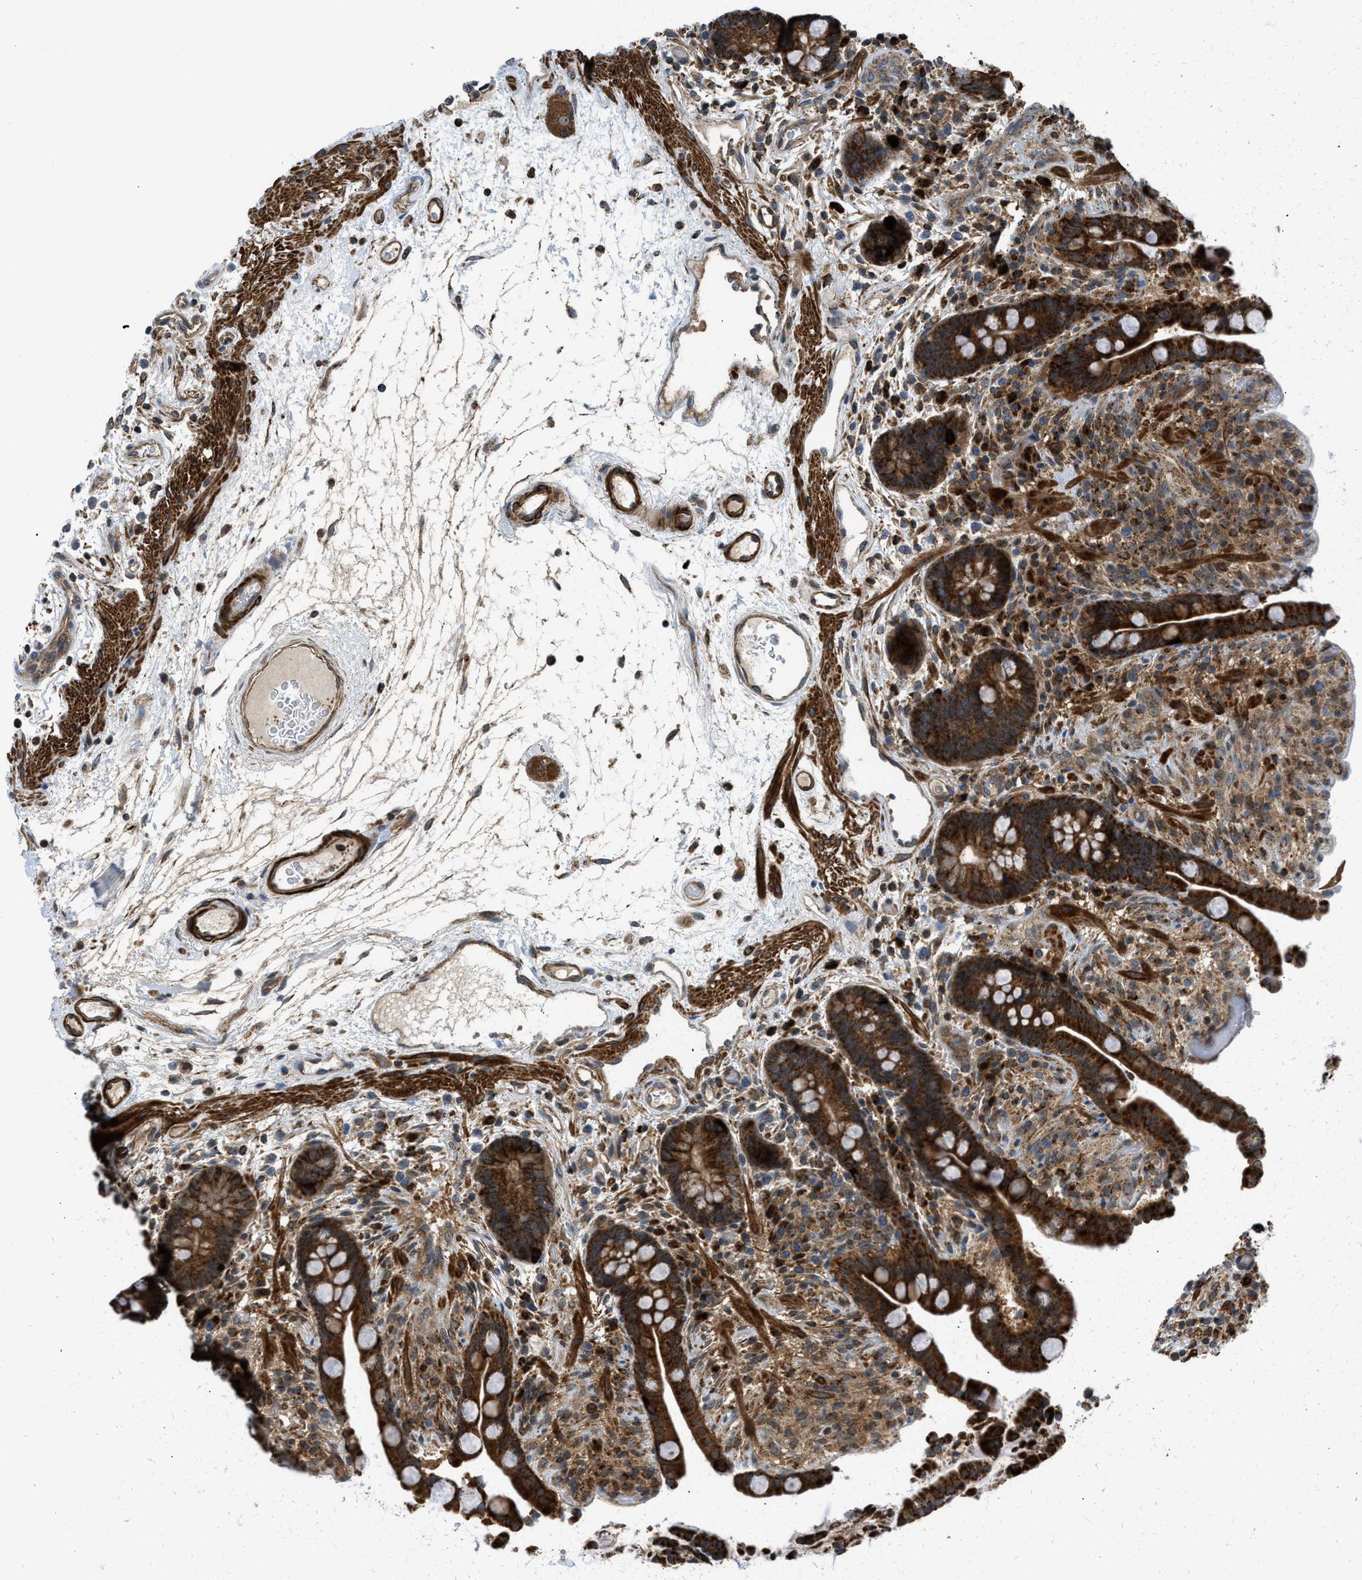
{"staining": {"intensity": "strong", "quantity": ">75%", "location": "cytoplasmic/membranous"}, "tissue": "colon", "cell_type": "Endothelial cells", "image_type": "normal", "snomed": [{"axis": "morphology", "description": "Normal tissue, NOS"}, {"axis": "topography", "description": "Colon"}], "caption": "Immunohistochemistry (IHC) (DAB (3,3'-diaminobenzidine)) staining of normal colon displays strong cytoplasmic/membranous protein positivity in approximately >75% of endothelial cells.", "gene": "SESN2", "patient": {"sex": "male", "age": 73}}